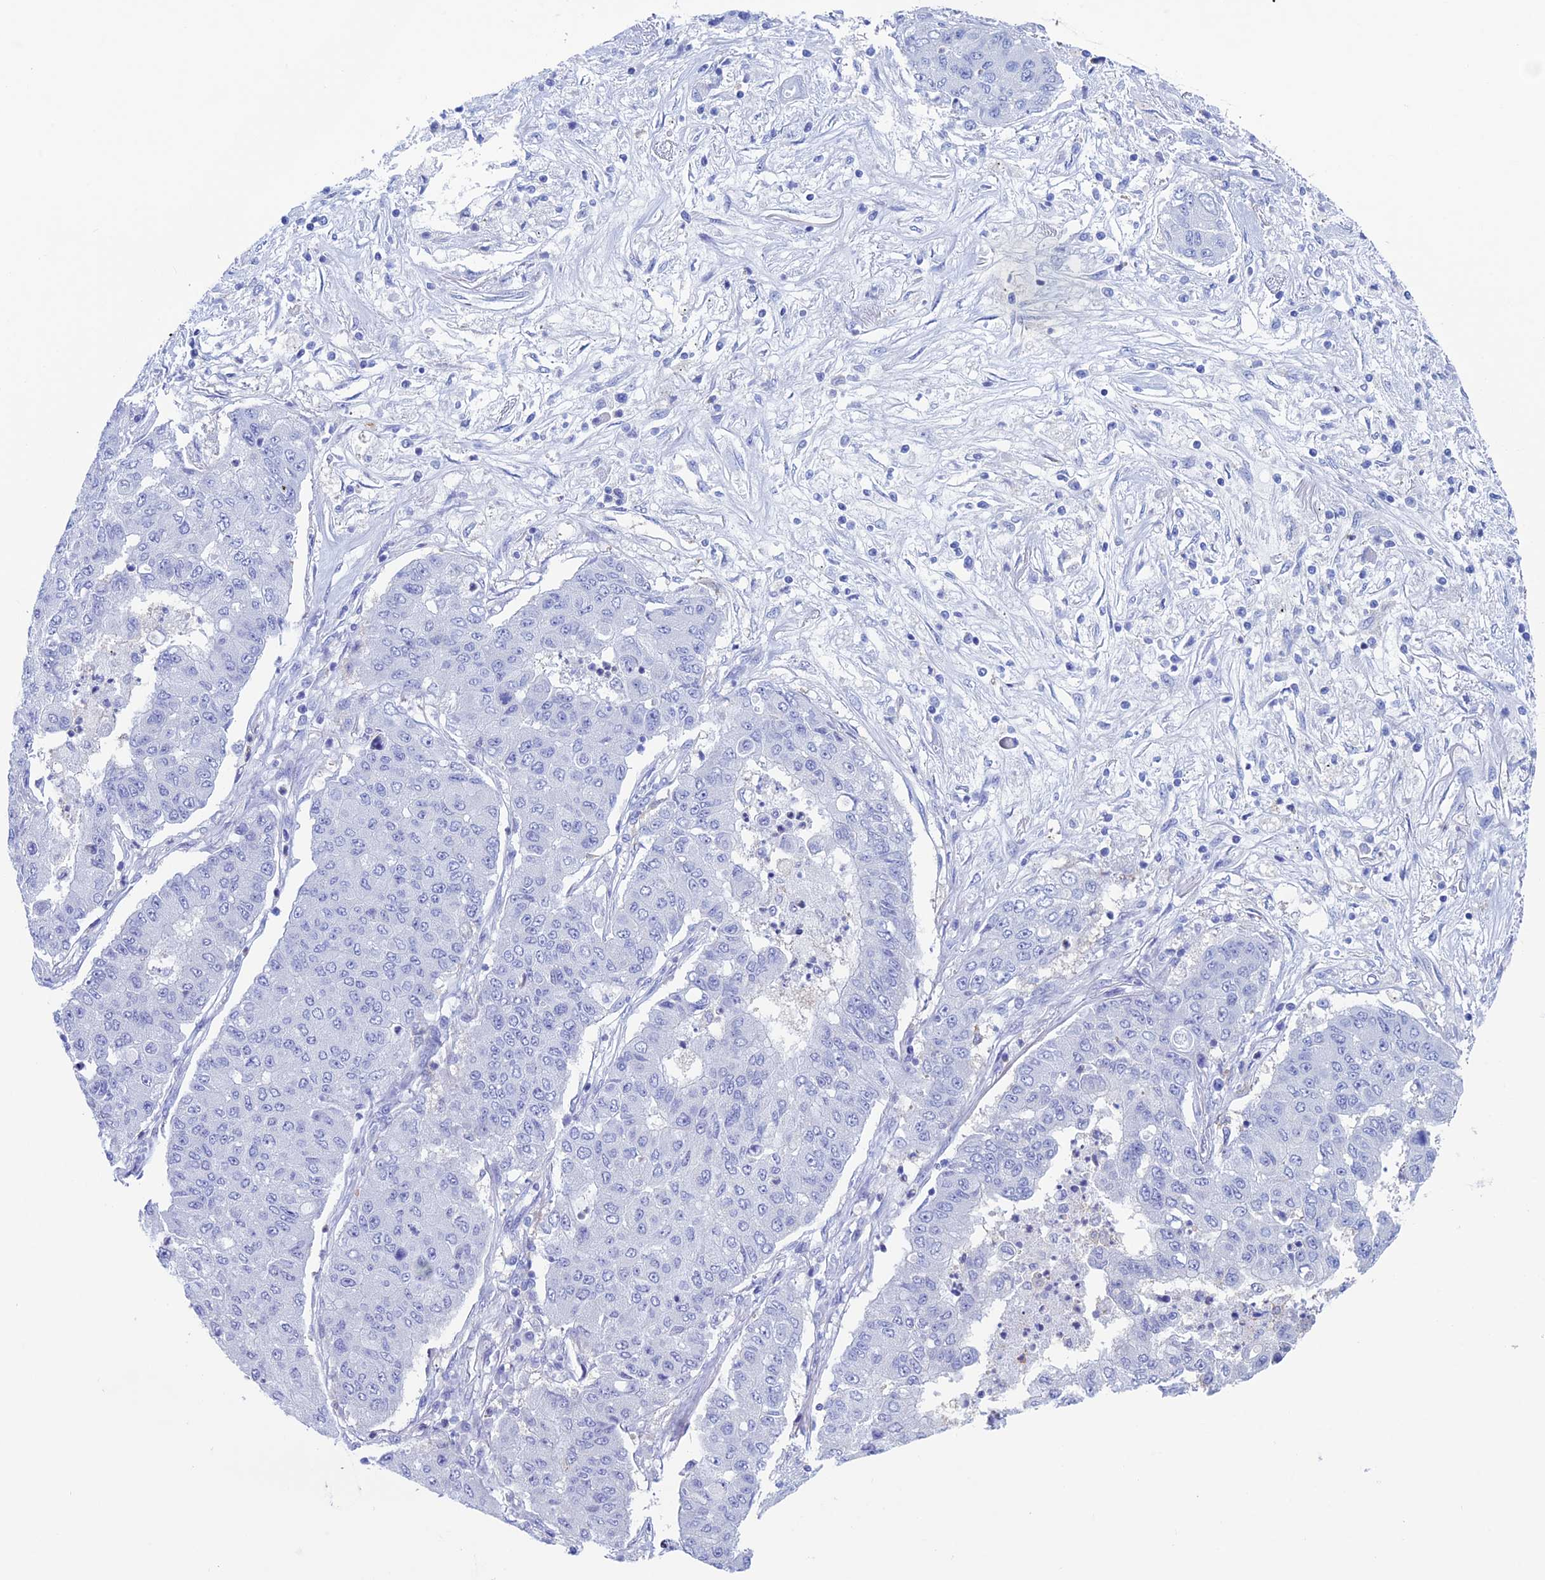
{"staining": {"intensity": "negative", "quantity": "none", "location": "none"}, "tissue": "lung cancer", "cell_type": "Tumor cells", "image_type": "cancer", "snomed": [{"axis": "morphology", "description": "Squamous cell carcinoma, NOS"}, {"axis": "topography", "description": "Lung"}], "caption": "DAB immunohistochemical staining of lung squamous cell carcinoma demonstrates no significant positivity in tumor cells.", "gene": "KCNK17", "patient": {"sex": "male", "age": 74}}